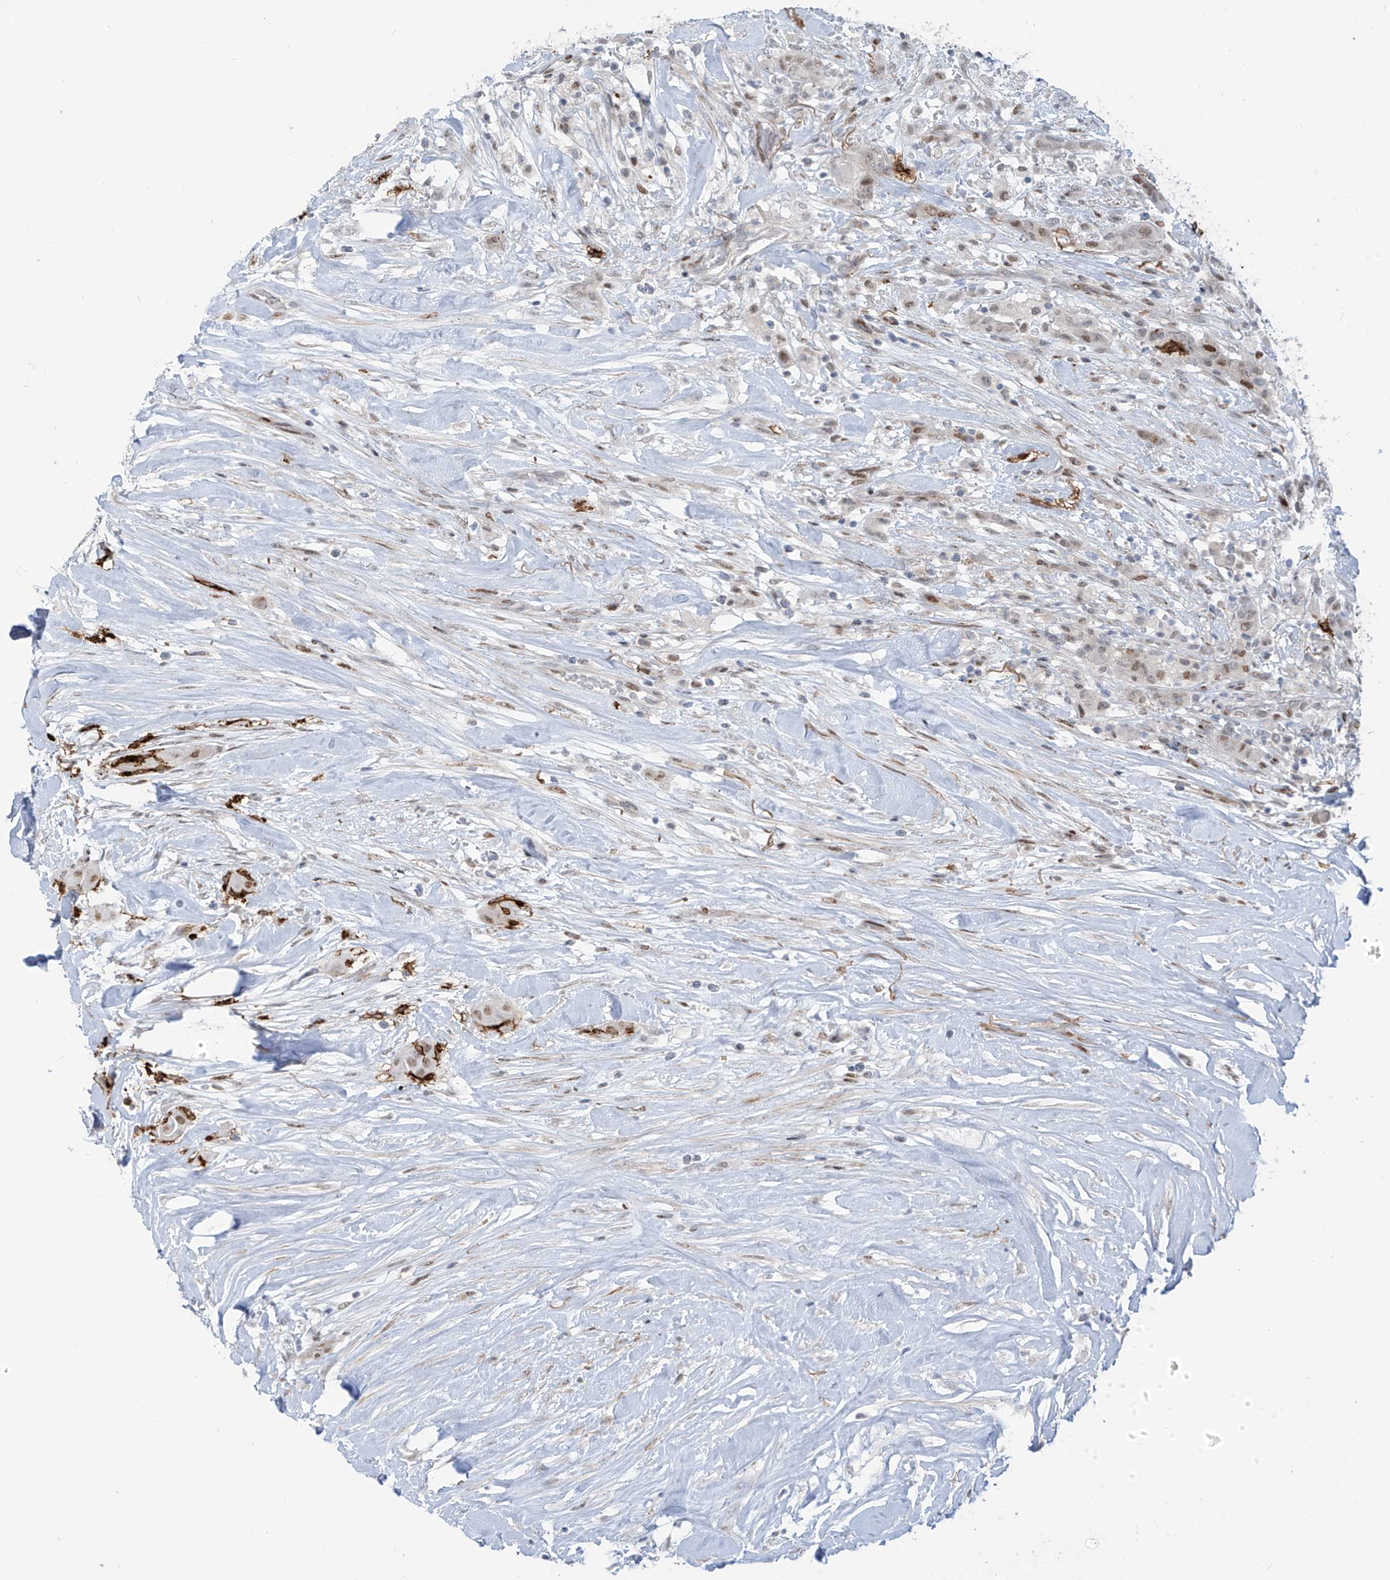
{"staining": {"intensity": "weak", "quantity": "25%-75%", "location": "nuclear"}, "tissue": "thyroid cancer", "cell_type": "Tumor cells", "image_type": "cancer", "snomed": [{"axis": "morphology", "description": "Papillary adenocarcinoma, NOS"}, {"axis": "topography", "description": "Thyroid gland"}], "caption": "Human thyroid papillary adenocarcinoma stained with a brown dye reveals weak nuclear positive positivity in approximately 25%-75% of tumor cells.", "gene": "LIN9", "patient": {"sex": "female", "age": 59}}